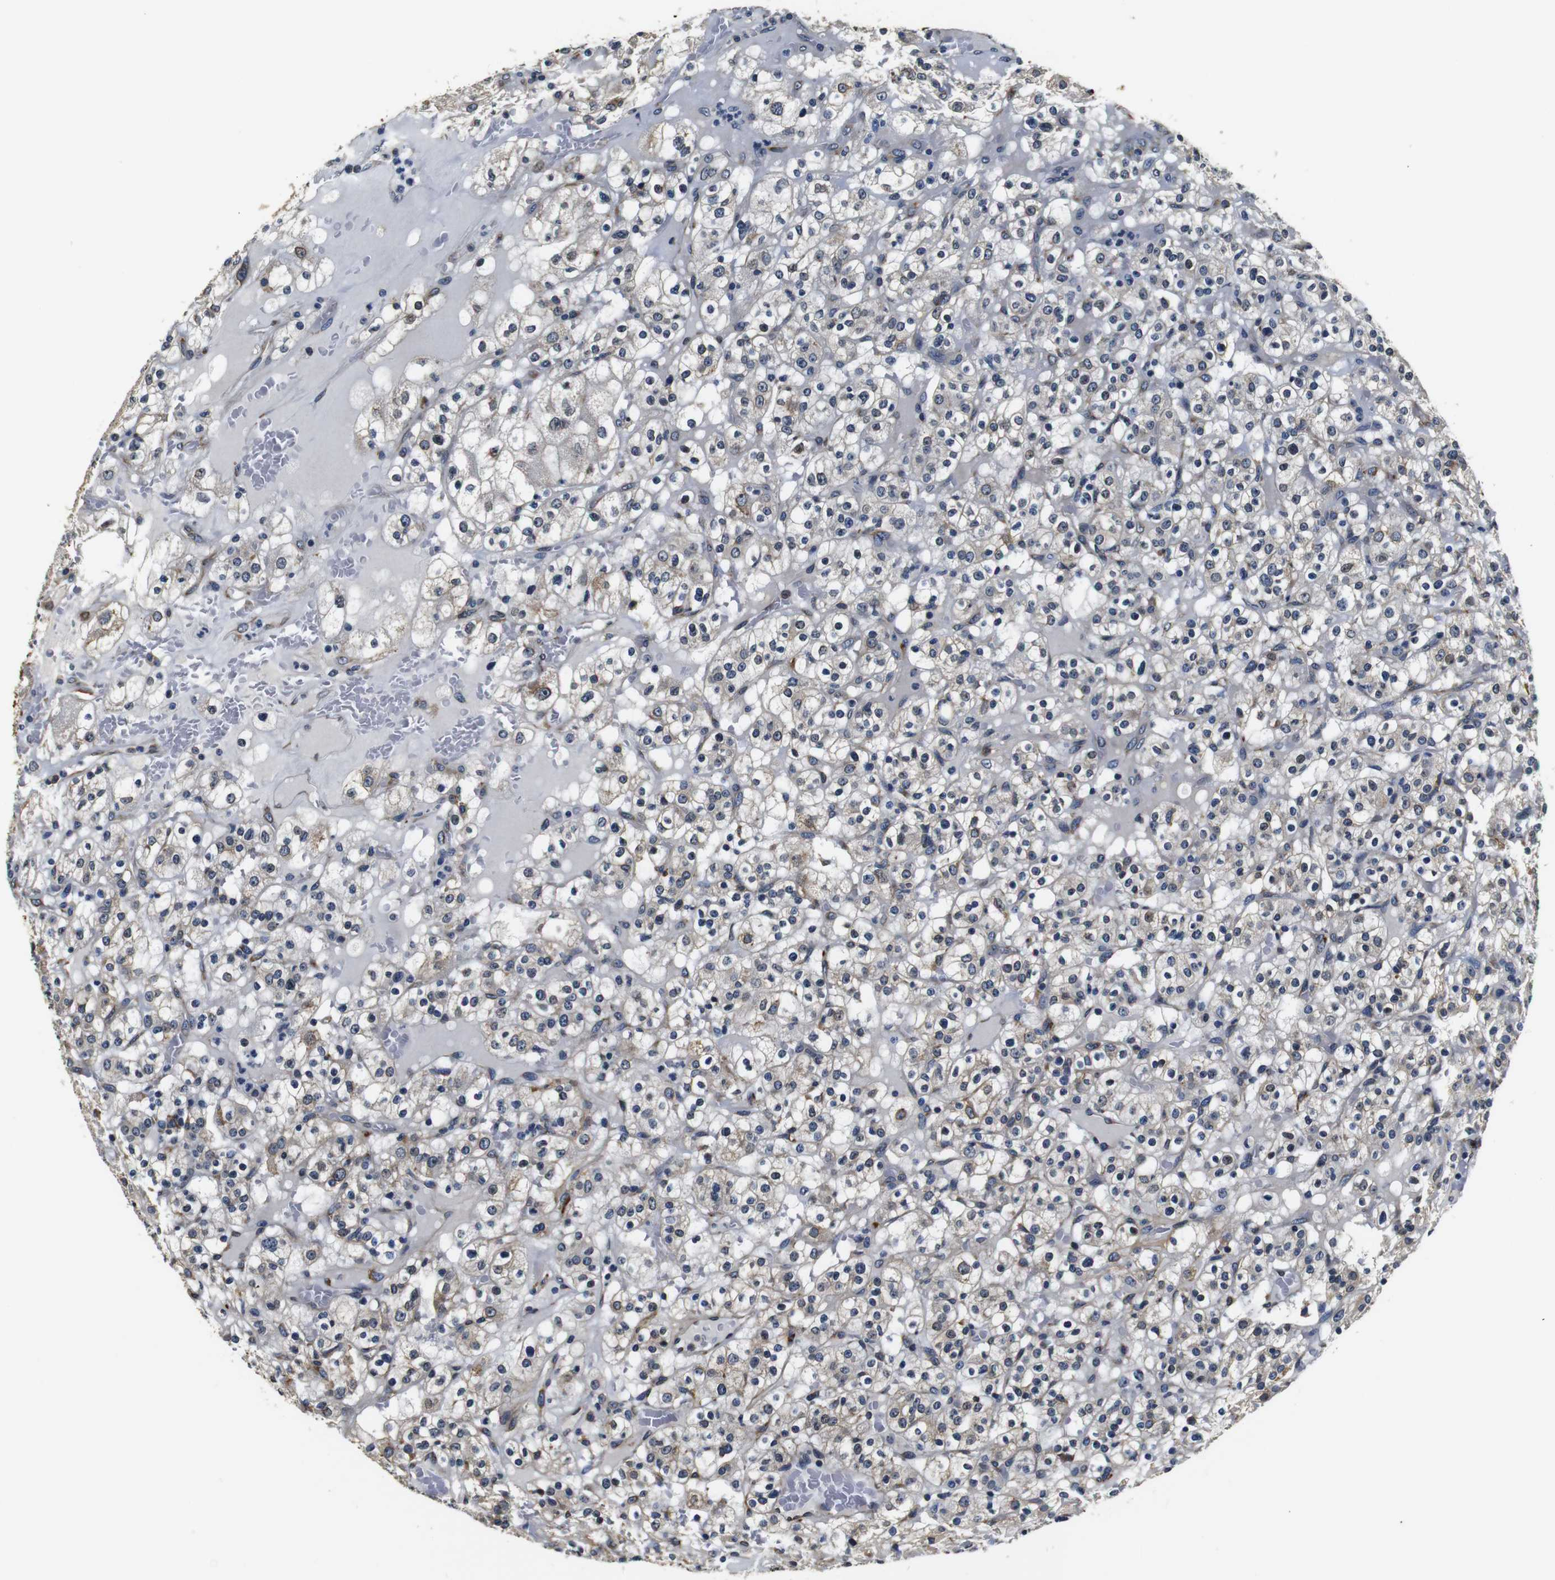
{"staining": {"intensity": "weak", "quantity": "25%-75%", "location": "cytoplasmic/membranous"}, "tissue": "renal cancer", "cell_type": "Tumor cells", "image_type": "cancer", "snomed": [{"axis": "morphology", "description": "Normal tissue, NOS"}, {"axis": "morphology", "description": "Adenocarcinoma, NOS"}, {"axis": "topography", "description": "Kidney"}], "caption": "A brown stain highlights weak cytoplasmic/membranous positivity of a protein in human renal cancer tumor cells.", "gene": "COL1A1", "patient": {"sex": "female", "age": 72}}